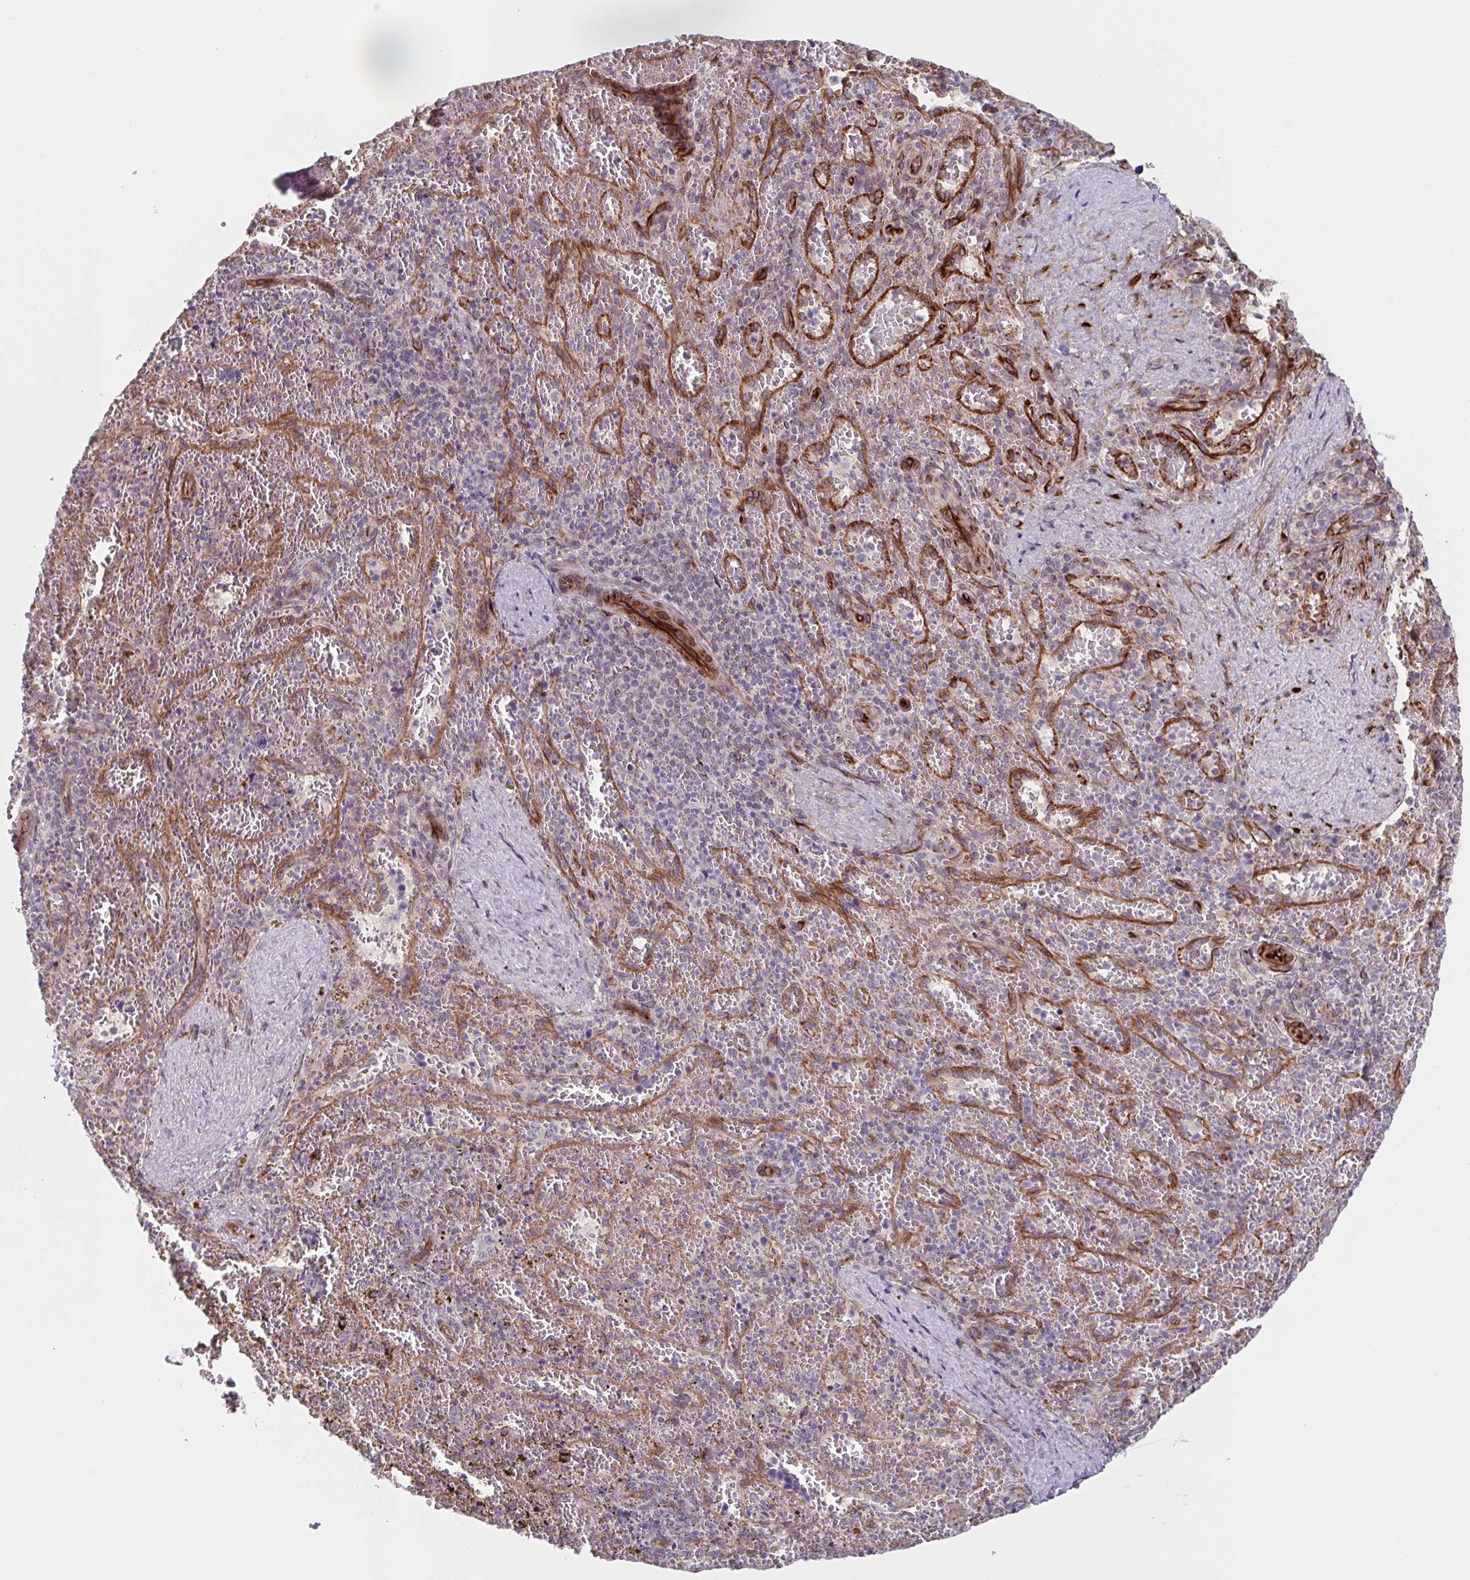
{"staining": {"intensity": "negative", "quantity": "none", "location": "none"}, "tissue": "spleen", "cell_type": "Cells in red pulp", "image_type": "normal", "snomed": [{"axis": "morphology", "description": "Normal tissue, NOS"}, {"axis": "topography", "description": "Spleen"}], "caption": "Immunohistochemical staining of unremarkable spleen exhibits no significant expression in cells in red pulp.", "gene": "TNFSF10", "patient": {"sex": "female", "age": 50}}